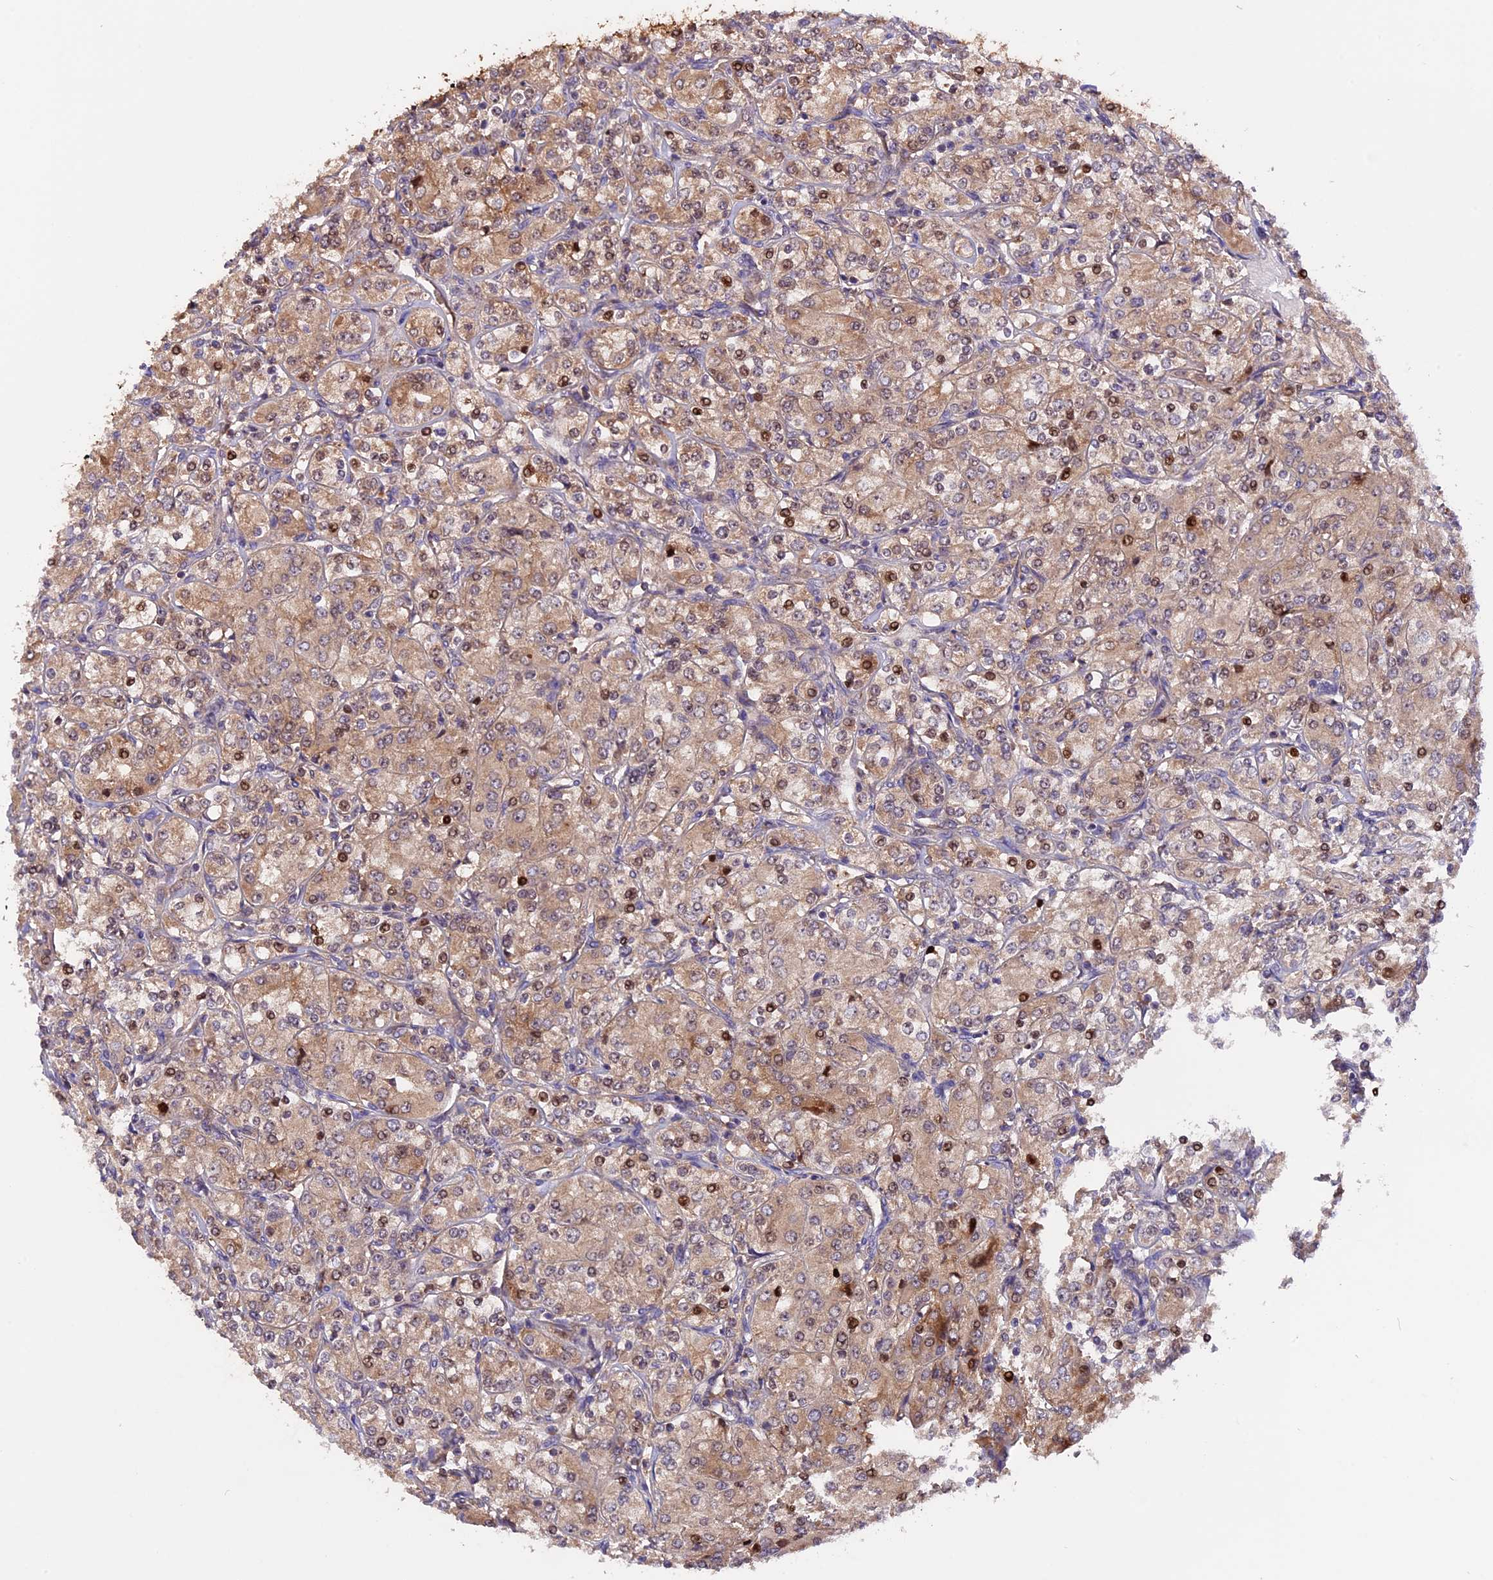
{"staining": {"intensity": "moderate", "quantity": ">75%", "location": "cytoplasmic/membranous,nuclear"}, "tissue": "renal cancer", "cell_type": "Tumor cells", "image_type": "cancer", "snomed": [{"axis": "morphology", "description": "Adenocarcinoma, NOS"}, {"axis": "topography", "description": "Kidney"}], "caption": "Moderate cytoplasmic/membranous and nuclear protein expression is present in approximately >75% of tumor cells in renal cancer (adenocarcinoma).", "gene": "MARK4", "patient": {"sex": "male", "age": 77}}